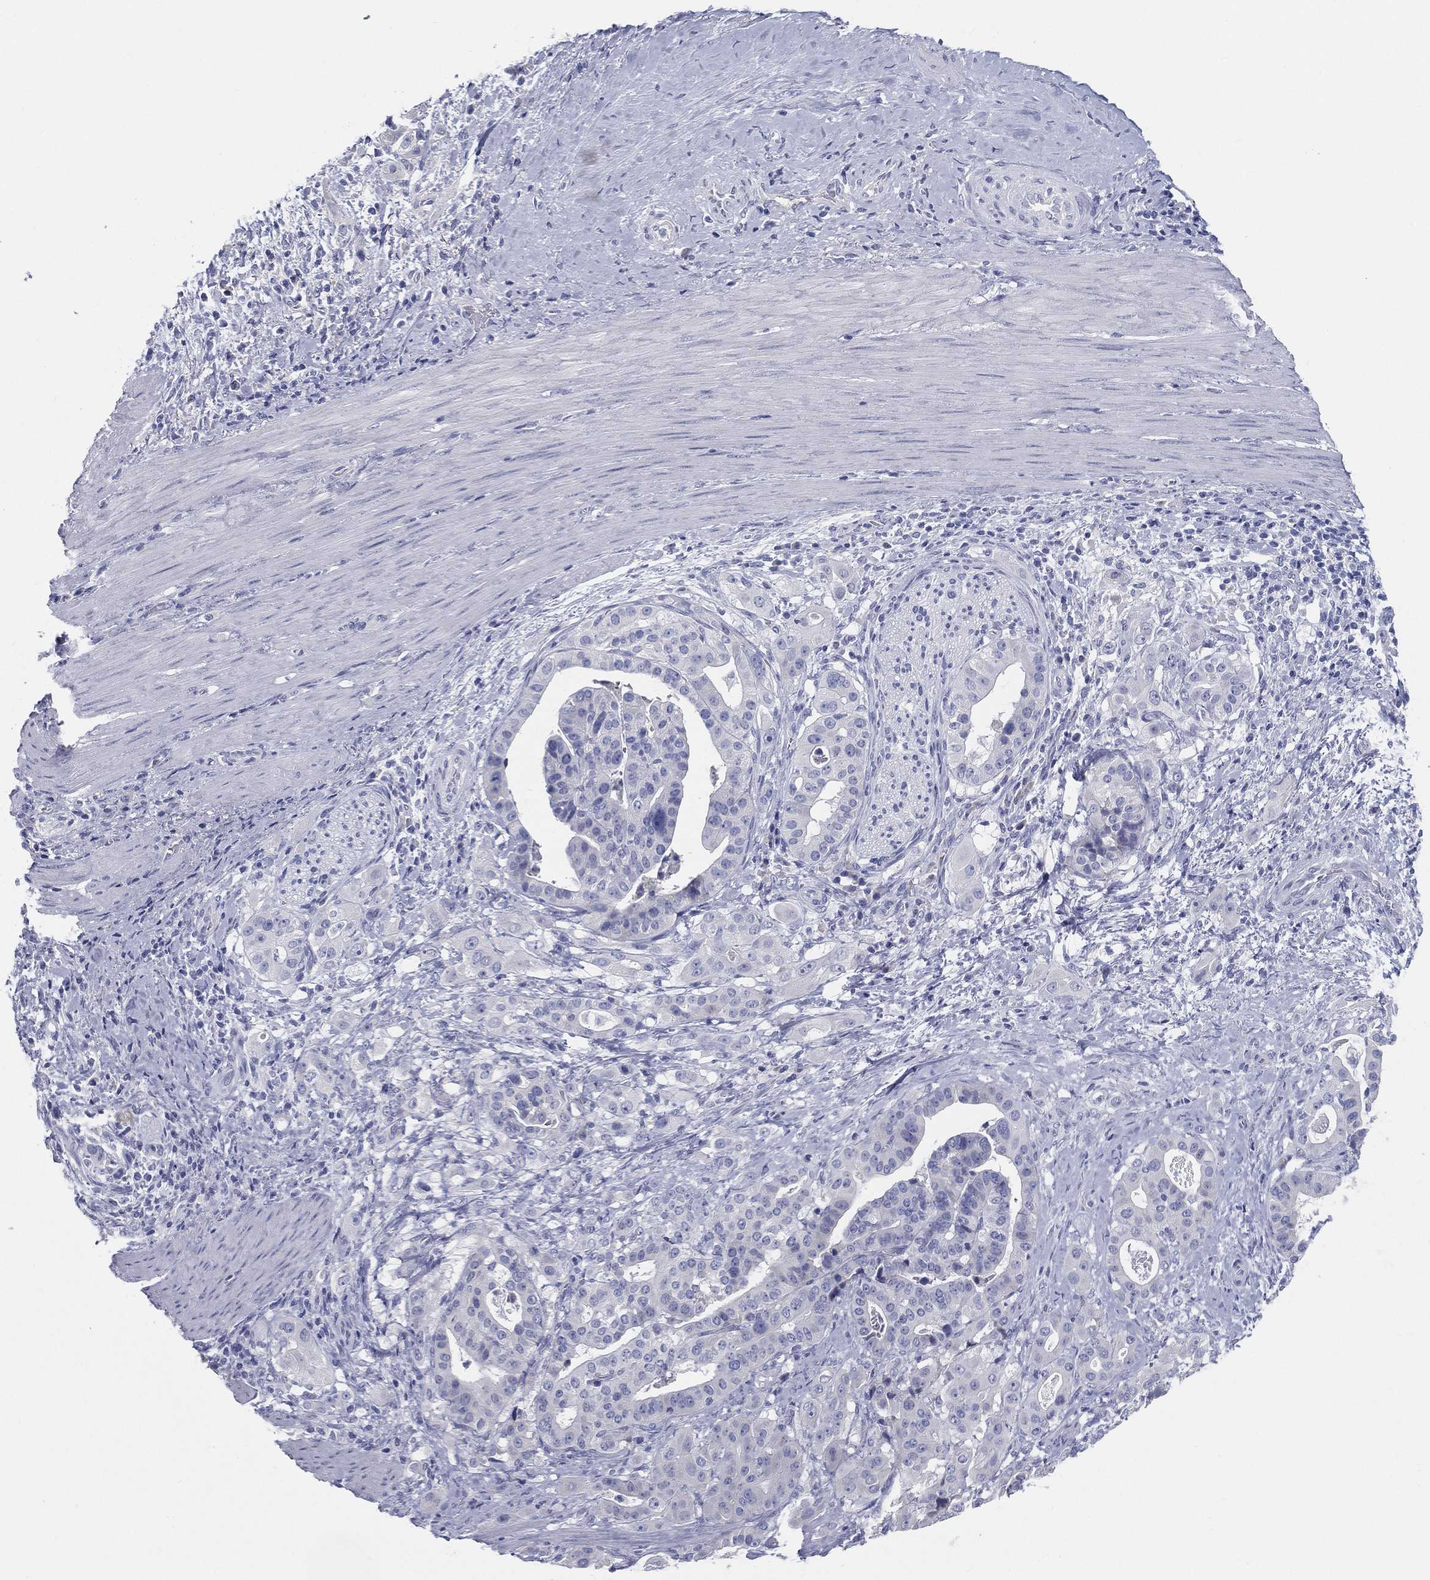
{"staining": {"intensity": "negative", "quantity": "none", "location": "none"}, "tissue": "stomach cancer", "cell_type": "Tumor cells", "image_type": "cancer", "snomed": [{"axis": "morphology", "description": "Adenocarcinoma, NOS"}, {"axis": "topography", "description": "Stomach"}], "caption": "Stomach adenocarcinoma stained for a protein using immunohistochemistry displays no staining tumor cells.", "gene": "STS", "patient": {"sex": "male", "age": 48}}